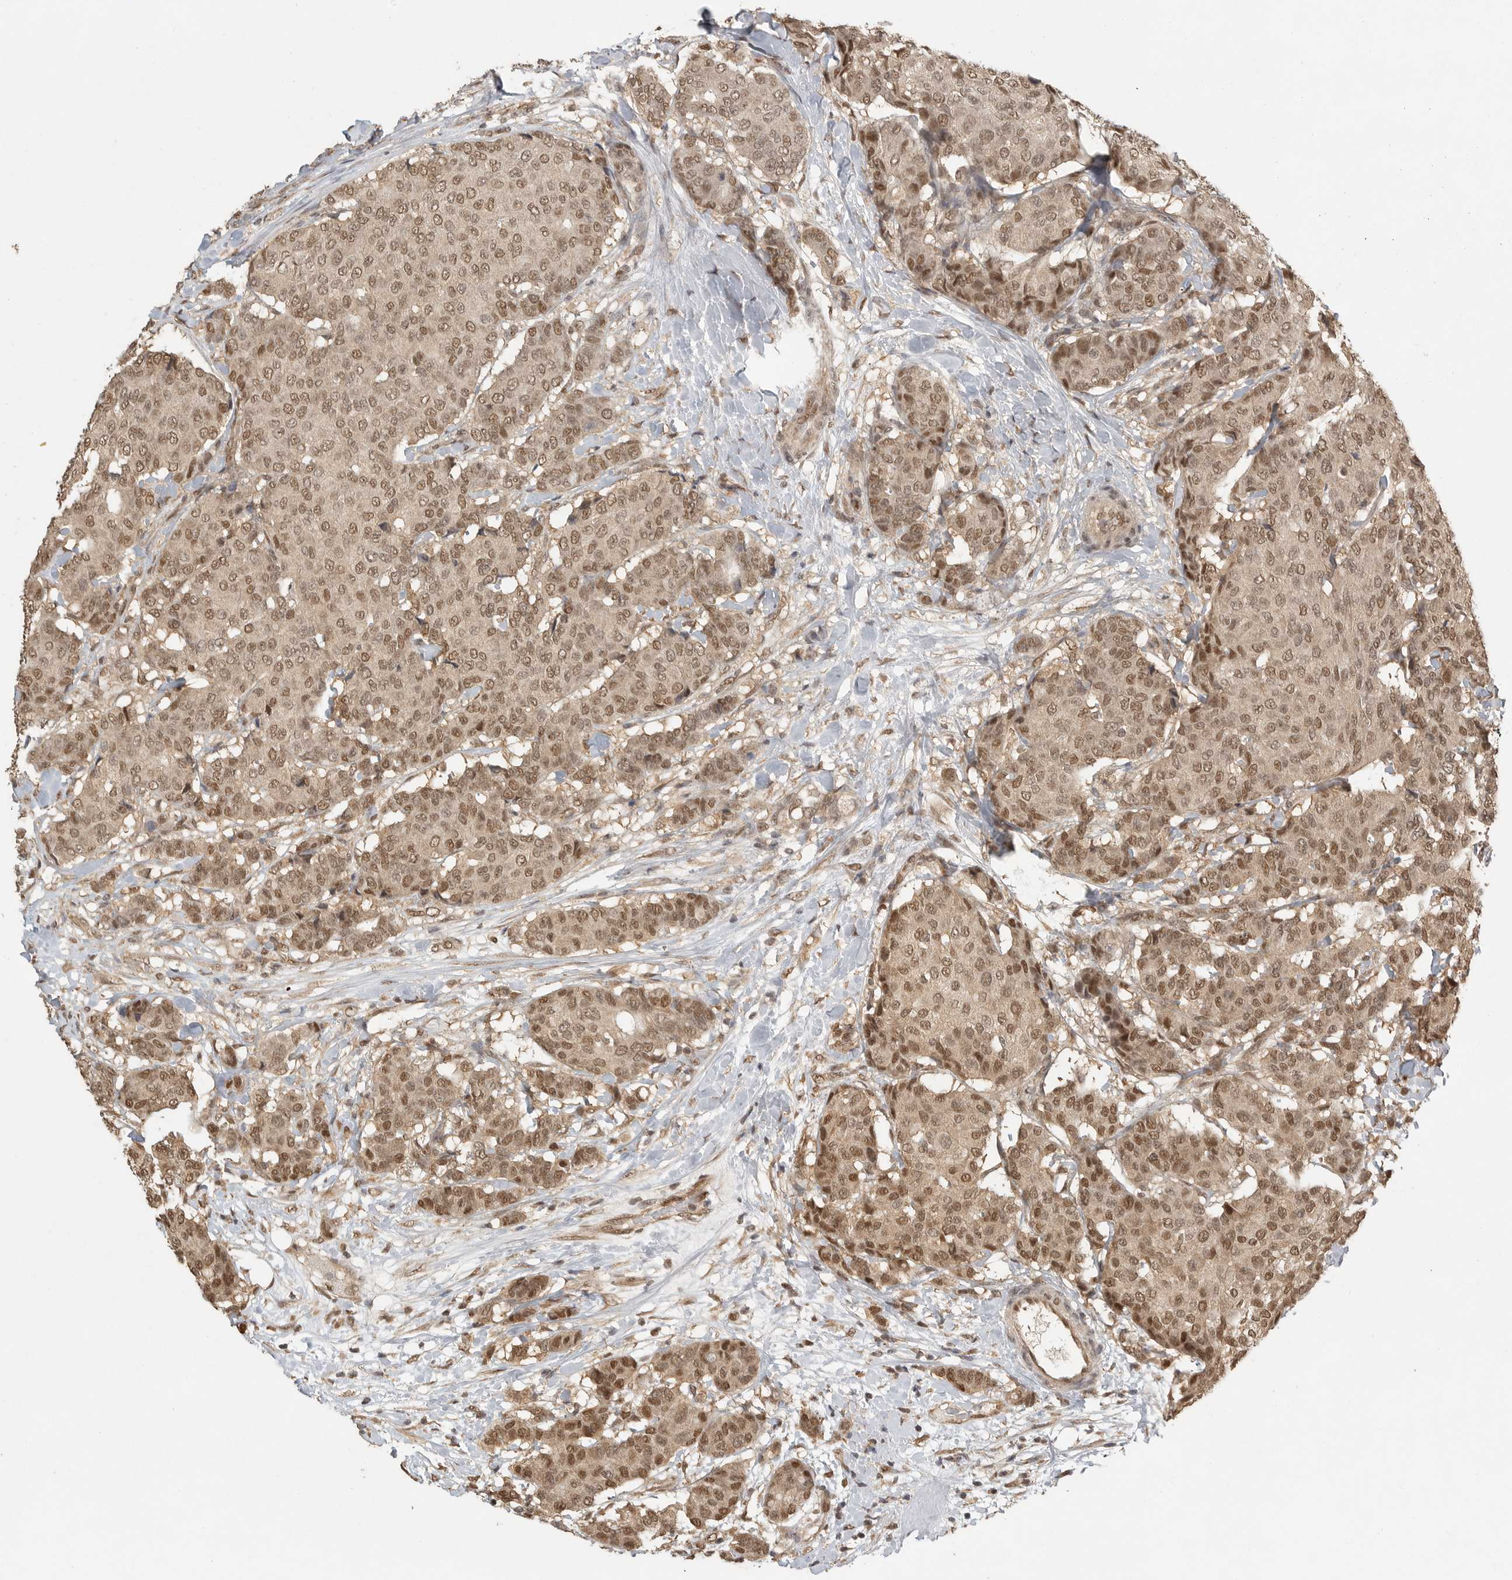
{"staining": {"intensity": "moderate", "quantity": ">75%", "location": "cytoplasmic/membranous,nuclear"}, "tissue": "breast cancer", "cell_type": "Tumor cells", "image_type": "cancer", "snomed": [{"axis": "morphology", "description": "Duct carcinoma"}, {"axis": "topography", "description": "Breast"}], "caption": "A photomicrograph of human infiltrating ductal carcinoma (breast) stained for a protein exhibits moderate cytoplasmic/membranous and nuclear brown staining in tumor cells.", "gene": "DFFA", "patient": {"sex": "female", "age": 75}}